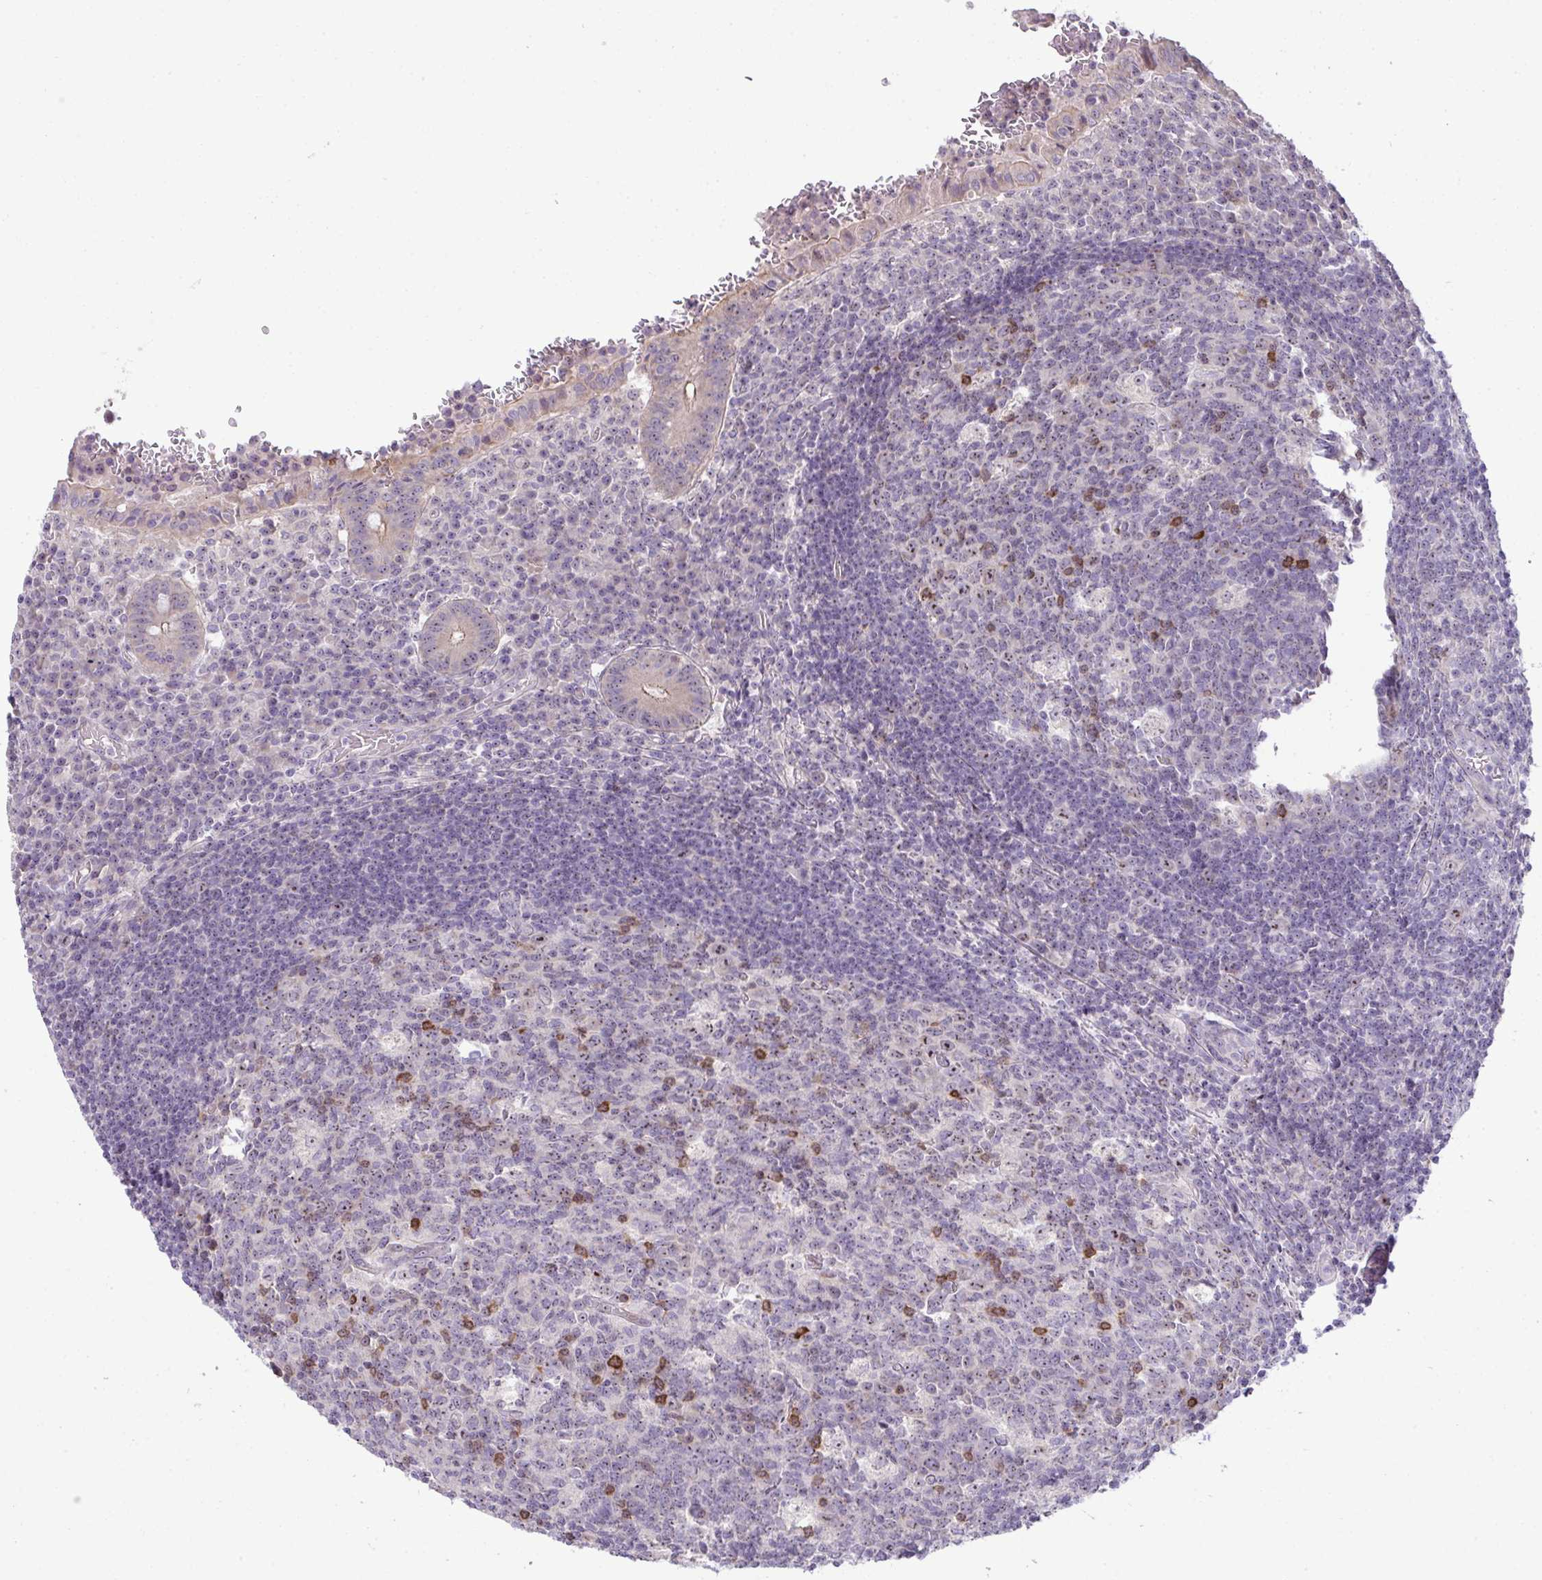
{"staining": {"intensity": "moderate", "quantity": "25%-75%", "location": "cytoplasmic/membranous,nuclear"}, "tissue": "appendix", "cell_type": "Glandular cells", "image_type": "normal", "snomed": [{"axis": "morphology", "description": "Normal tissue, NOS"}, {"axis": "topography", "description": "Appendix"}], "caption": "Protein staining of benign appendix shows moderate cytoplasmic/membranous,nuclear staining in approximately 25%-75% of glandular cells. The protein is stained brown, and the nuclei are stained in blue (DAB (3,3'-diaminobenzidine) IHC with brightfield microscopy, high magnification).", "gene": "NT5C1A", "patient": {"sex": "male", "age": 18}}